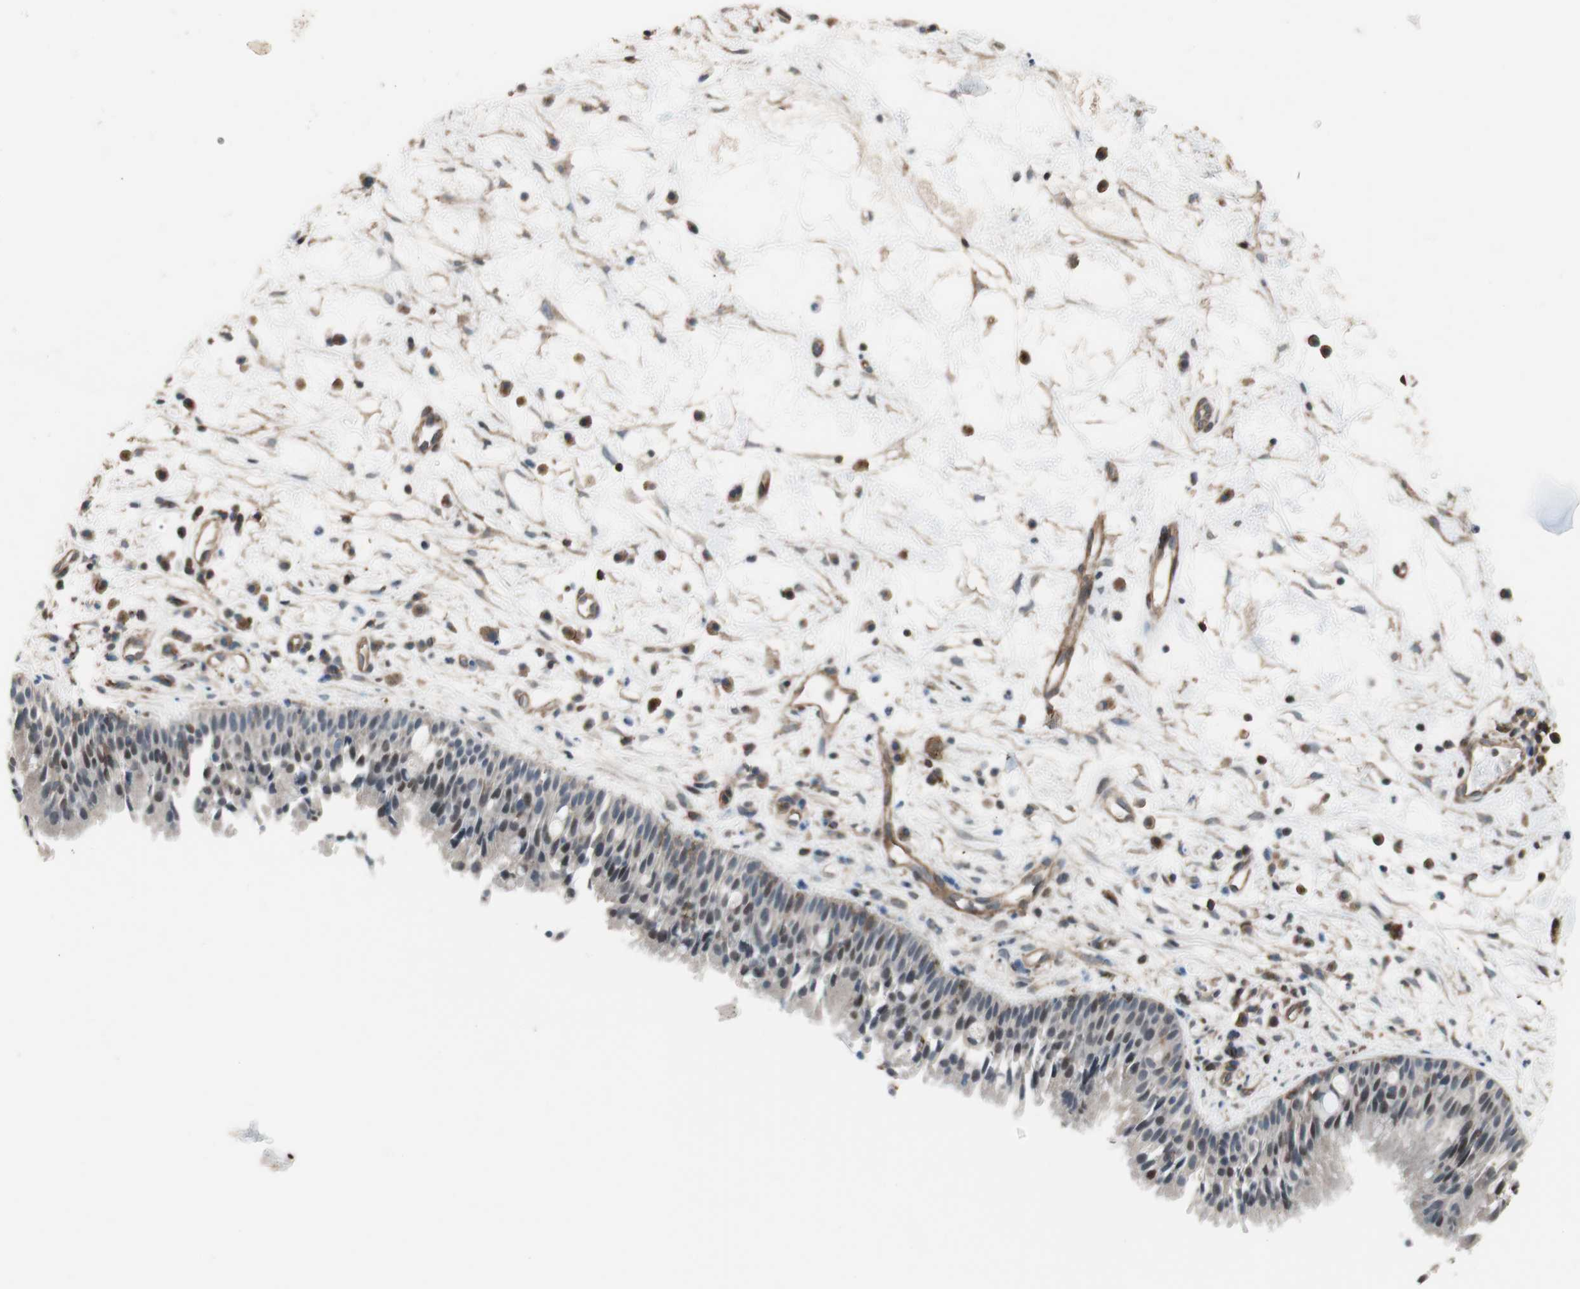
{"staining": {"intensity": "moderate", "quantity": "<25%", "location": "nuclear"}, "tissue": "nasopharynx", "cell_type": "Respiratory epithelial cells", "image_type": "normal", "snomed": [{"axis": "morphology", "description": "Normal tissue, NOS"}, {"axis": "topography", "description": "Nasopharynx"}], "caption": "Approximately <25% of respiratory epithelial cells in benign human nasopharynx display moderate nuclear protein staining as visualized by brown immunohistochemical staining.", "gene": "GRHL1", "patient": {"sex": "male", "age": 13}}